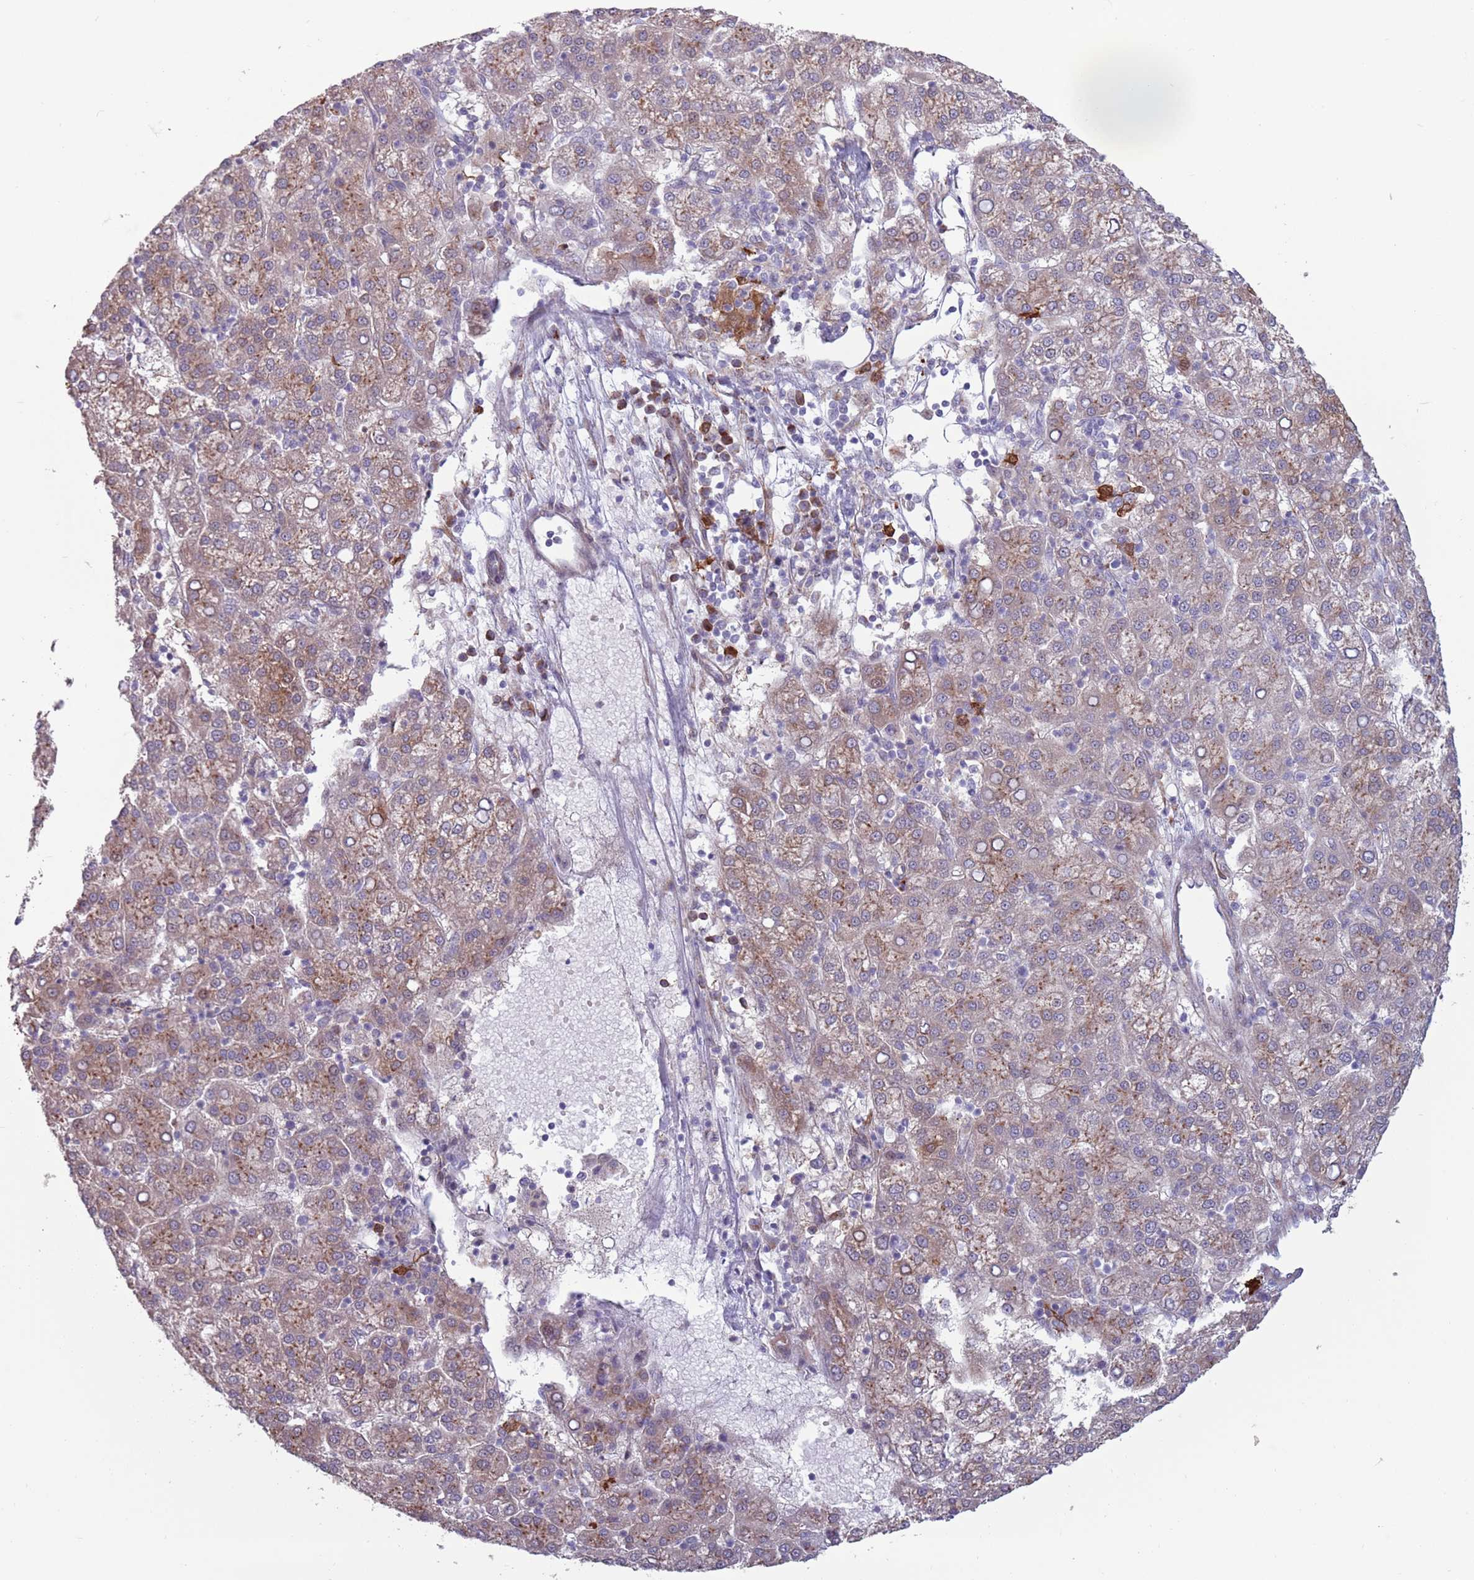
{"staining": {"intensity": "weak", "quantity": ">75%", "location": "cytoplasmic/membranous"}, "tissue": "liver cancer", "cell_type": "Tumor cells", "image_type": "cancer", "snomed": [{"axis": "morphology", "description": "Carcinoma, Hepatocellular, NOS"}, {"axis": "topography", "description": "Liver"}], "caption": "The photomicrograph displays immunohistochemical staining of liver hepatocellular carcinoma. There is weak cytoplasmic/membranous staining is appreciated in approximately >75% of tumor cells. The staining was performed using DAB (3,3'-diaminobenzidine) to visualize the protein expression in brown, while the nuclei were stained in blue with hematoxylin (Magnification: 20x).", "gene": "CCDC150", "patient": {"sex": "female", "age": 58}}